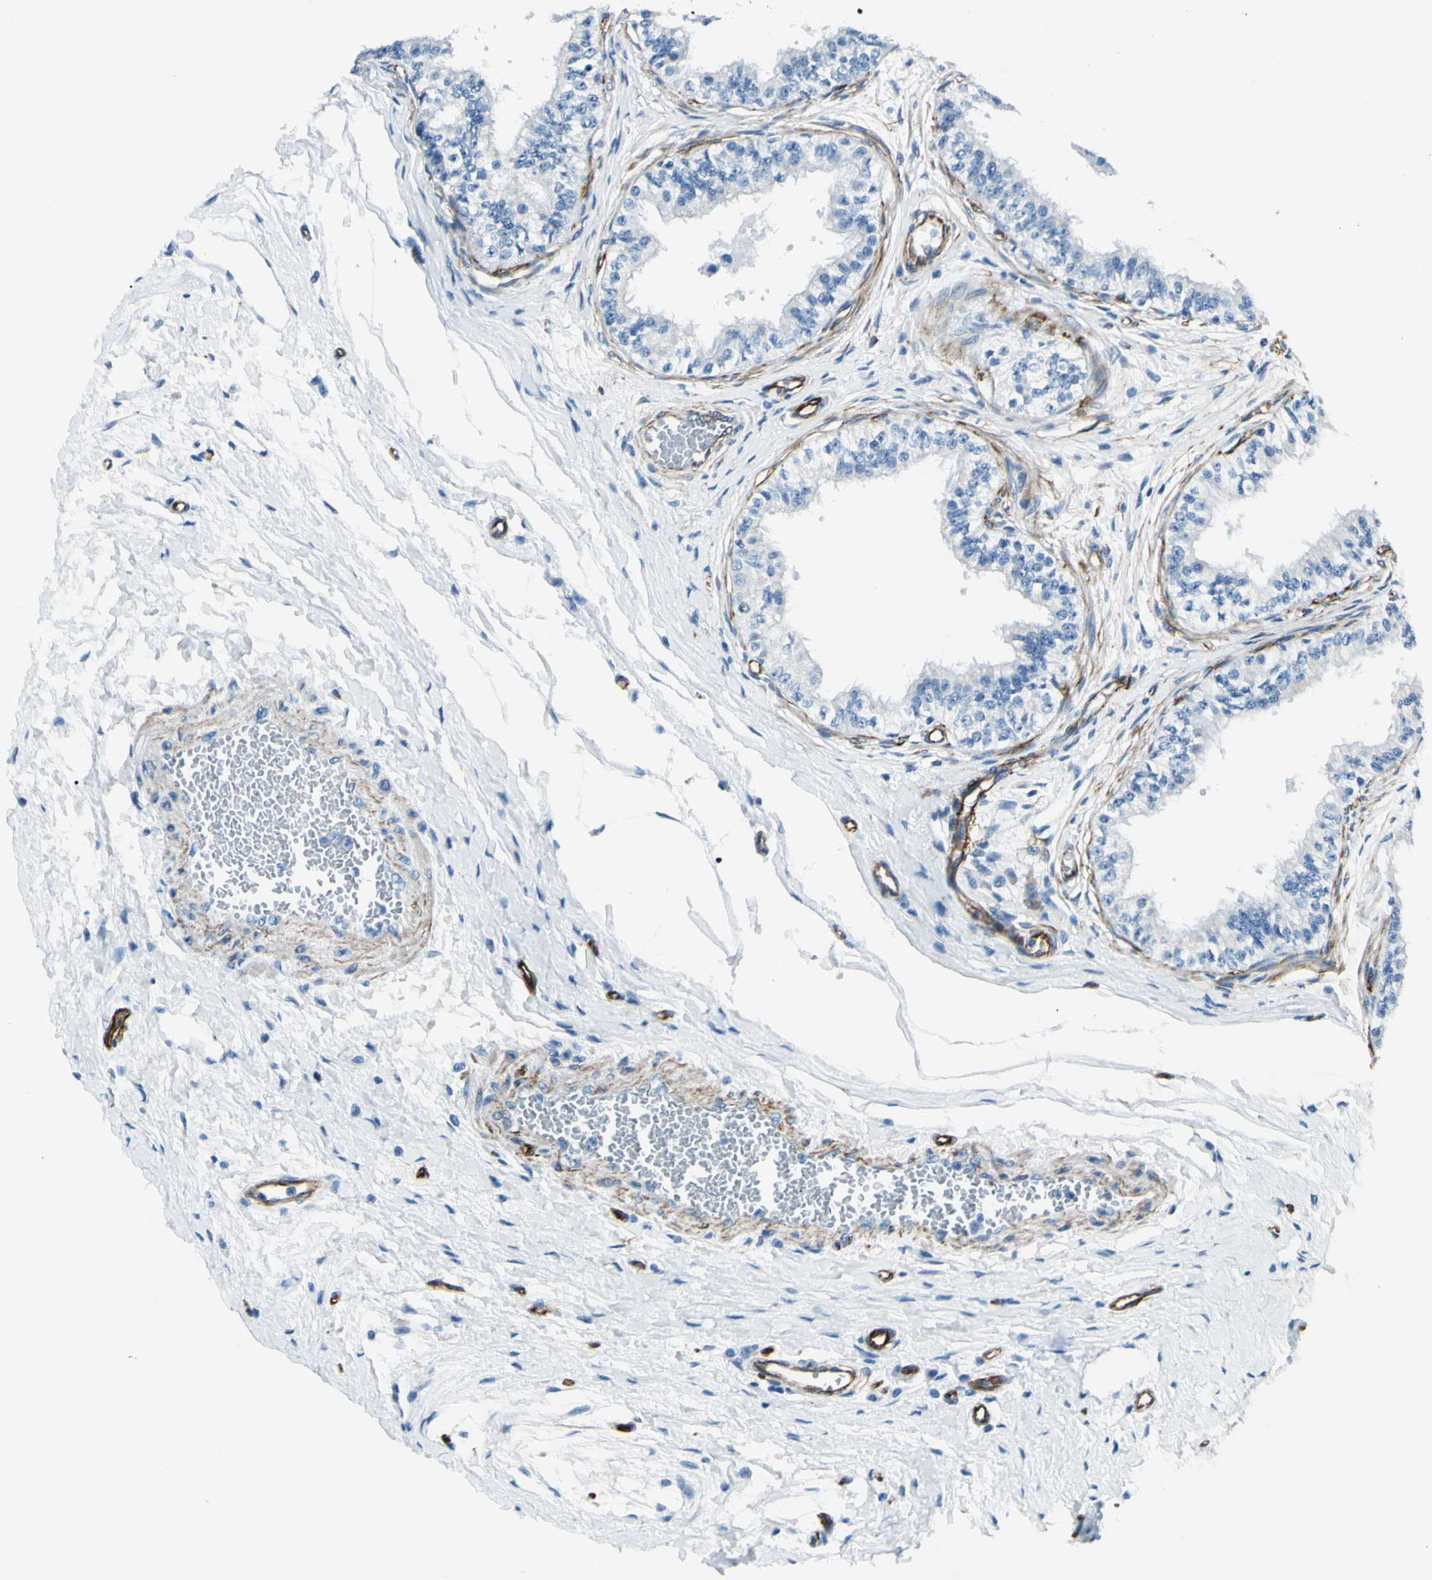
{"staining": {"intensity": "negative", "quantity": "none", "location": "none"}, "tissue": "epididymis", "cell_type": "Glandular cells", "image_type": "normal", "snomed": [{"axis": "morphology", "description": "Normal tissue, NOS"}, {"axis": "morphology", "description": "Adenocarcinoma, metastatic, NOS"}, {"axis": "topography", "description": "Testis"}, {"axis": "topography", "description": "Epididymis"}], "caption": "An immunohistochemistry (IHC) histopathology image of benign epididymis is shown. There is no staining in glandular cells of epididymis.", "gene": "PTH2R", "patient": {"sex": "male", "age": 26}}